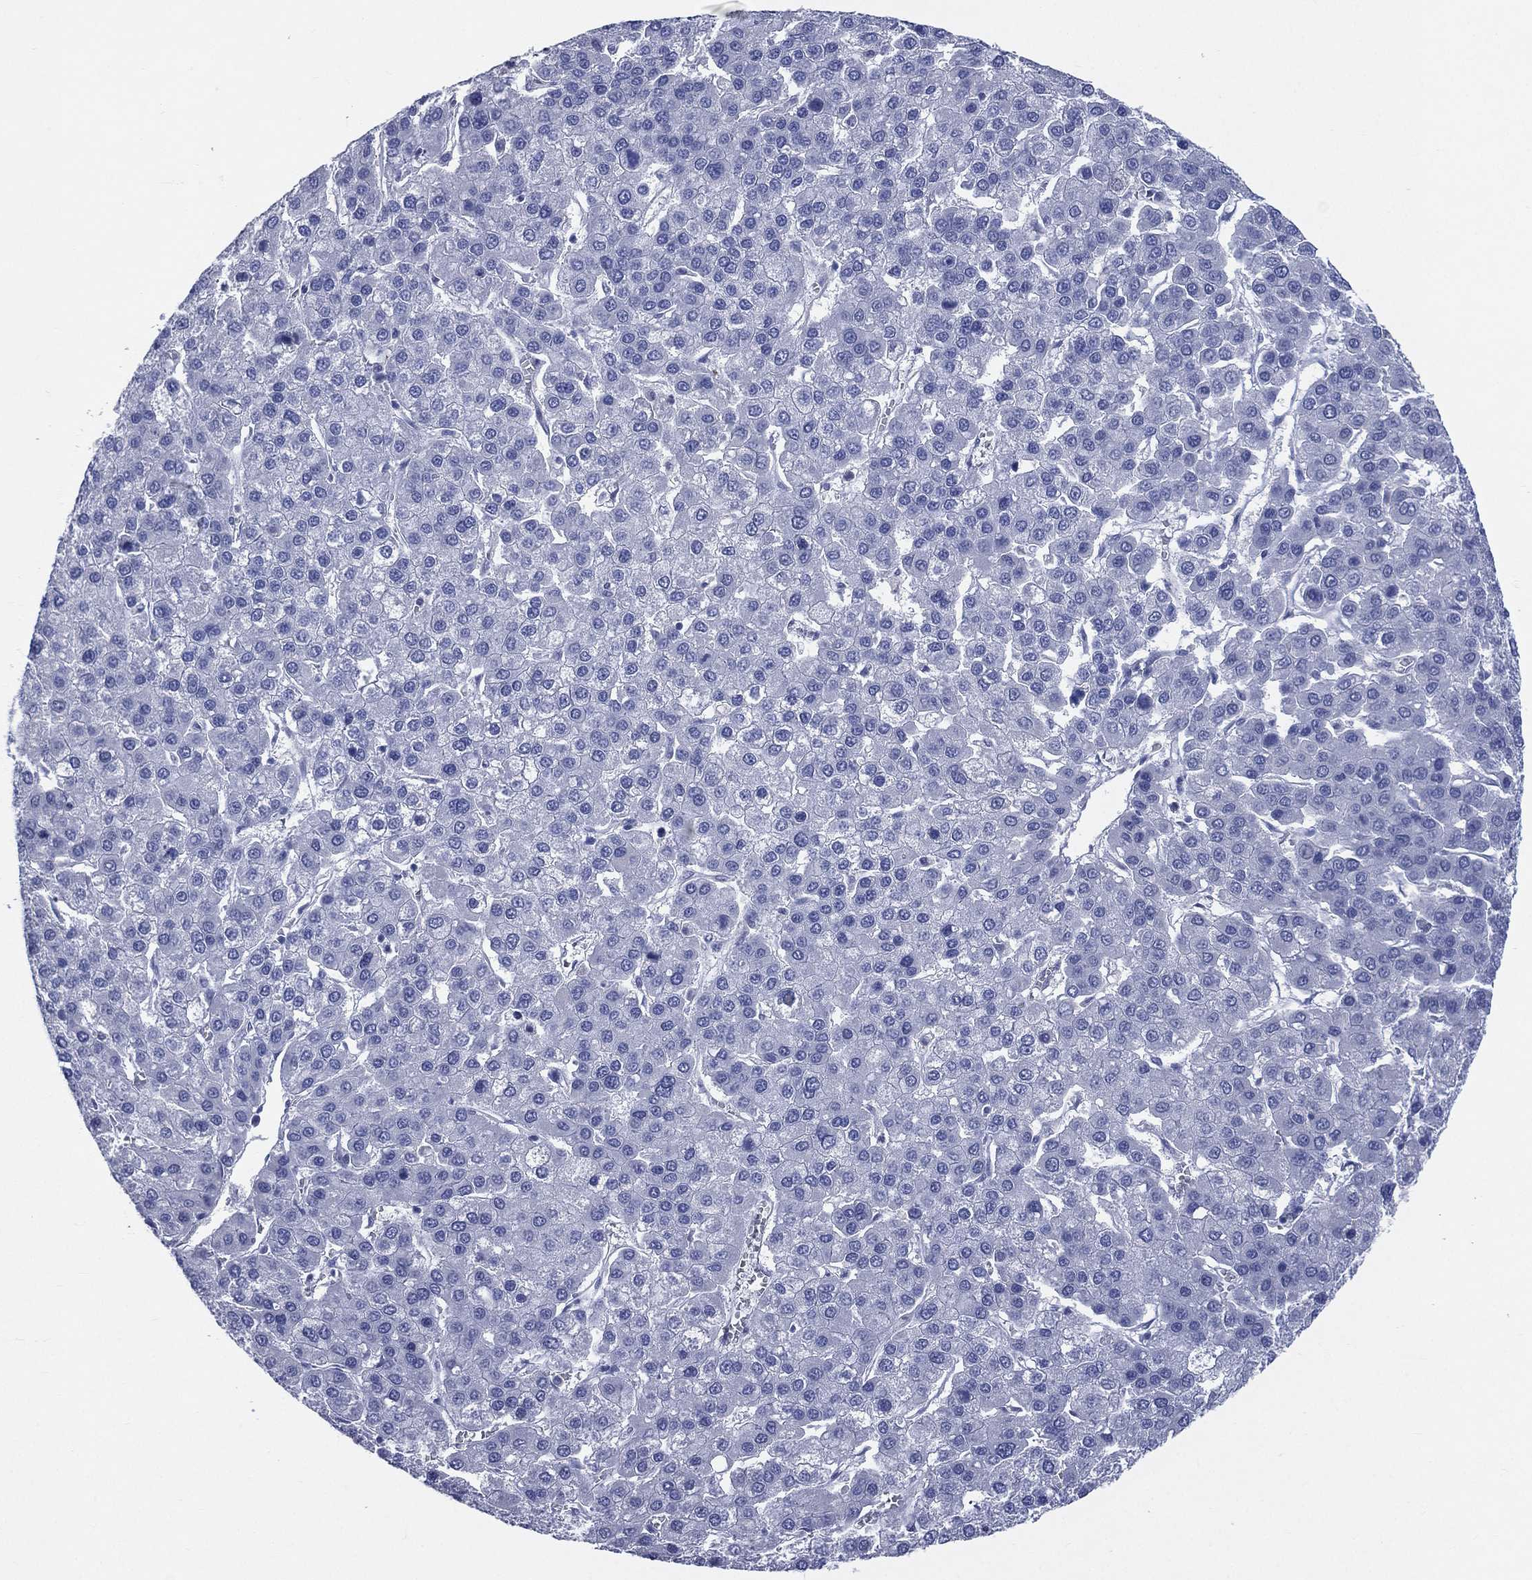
{"staining": {"intensity": "negative", "quantity": "none", "location": "none"}, "tissue": "liver cancer", "cell_type": "Tumor cells", "image_type": "cancer", "snomed": [{"axis": "morphology", "description": "Carcinoma, Hepatocellular, NOS"}, {"axis": "topography", "description": "Liver"}], "caption": "DAB immunohistochemical staining of human liver cancer (hepatocellular carcinoma) demonstrates no significant expression in tumor cells. (Stains: DAB immunohistochemistry with hematoxylin counter stain, Microscopy: brightfield microscopy at high magnification).", "gene": "AKAP3", "patient": {"sex": "female", "age": 41}}